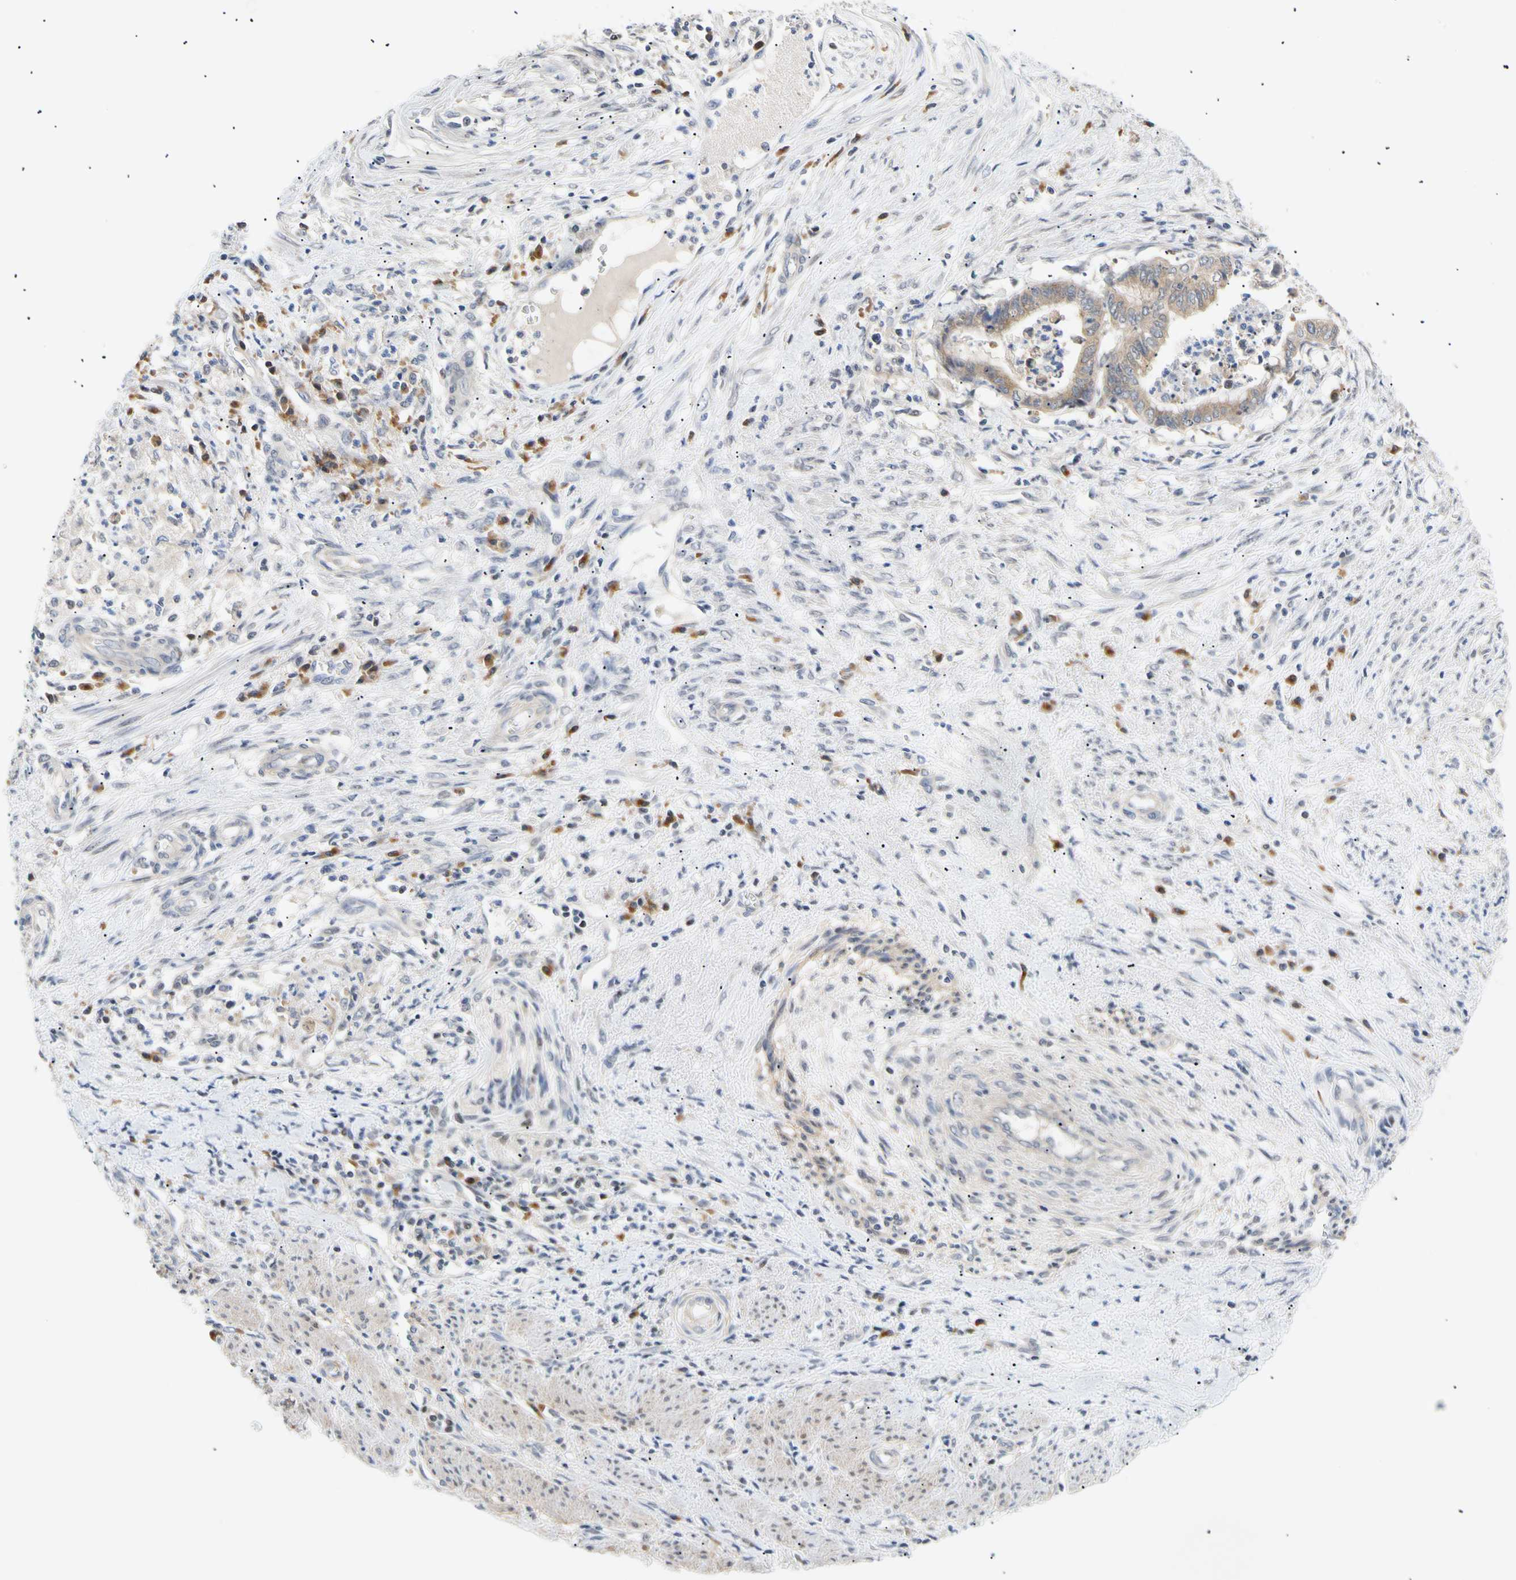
{"staining": {"intensity": "moderate", "quantity": ">75%", "location": "cytoplasmic/membranous"}, "tissue": "endometrial cancer", "cell_type": "Tumor cells", "image_type": "cancer", "snomed": [{"axis": "morphology", "description": "Necrosis, NOS"}, {"axis": "morphology", "description": "Adenocarcinoma, NOS"}, {"axis": "topography", "description": "Endometrium"}], "caption": "Endometrial cancer stained with DAB immunohistochemistry shows medium levels of moderate cytoplasmic/membranous staining in about >75% of tumor cells.", "gene": "SEC23B", "patient": {"sex": "female", "age": 79}}